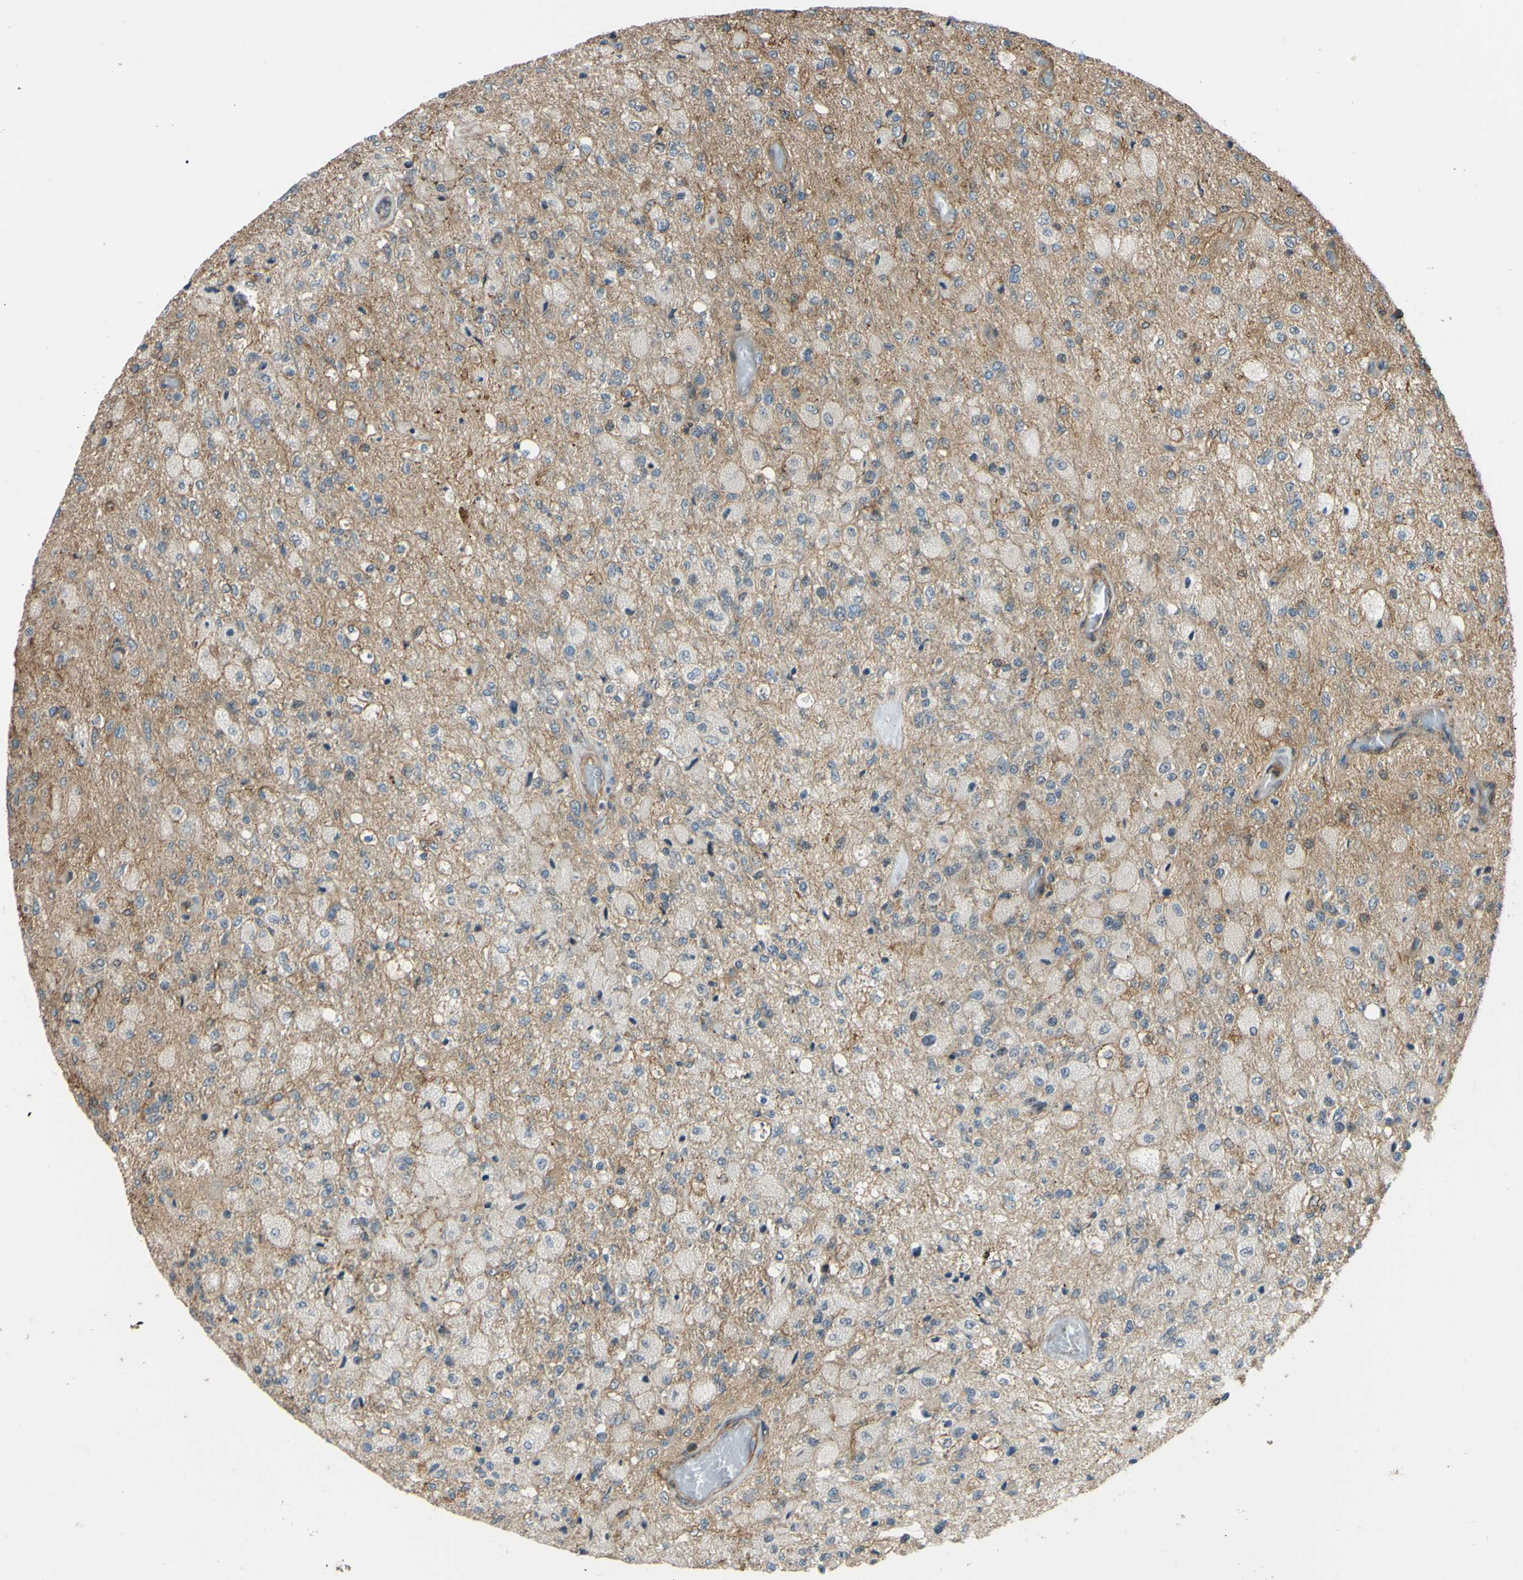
{"staining": {"intensity": "weak", "quantity": "<25%", "location": "cytoplasmic/membranous"}, "tissue": "glioma", "cell_type": "Tumor cells", "image_type": "cancer", "snomed": [{"axis": "morphology", "description": "Normal tissue, NOS"}, {"axis": "morphology", "description": "Glioma, malignant, High grade"}, {"axis": "topography", "description": "Cerebral cortex"}], "caption": "Immunohistochemistry of human malignant glioma (high-grade) shows no expression in tumor cells. The staining was performed using DAB to visualize the protein expression in brown, while the nuclei were stained in blue with hematoxylin (Magnification: 20x).", "gene": "ADD3", "patient": {"sex": "male", "age": 77}}